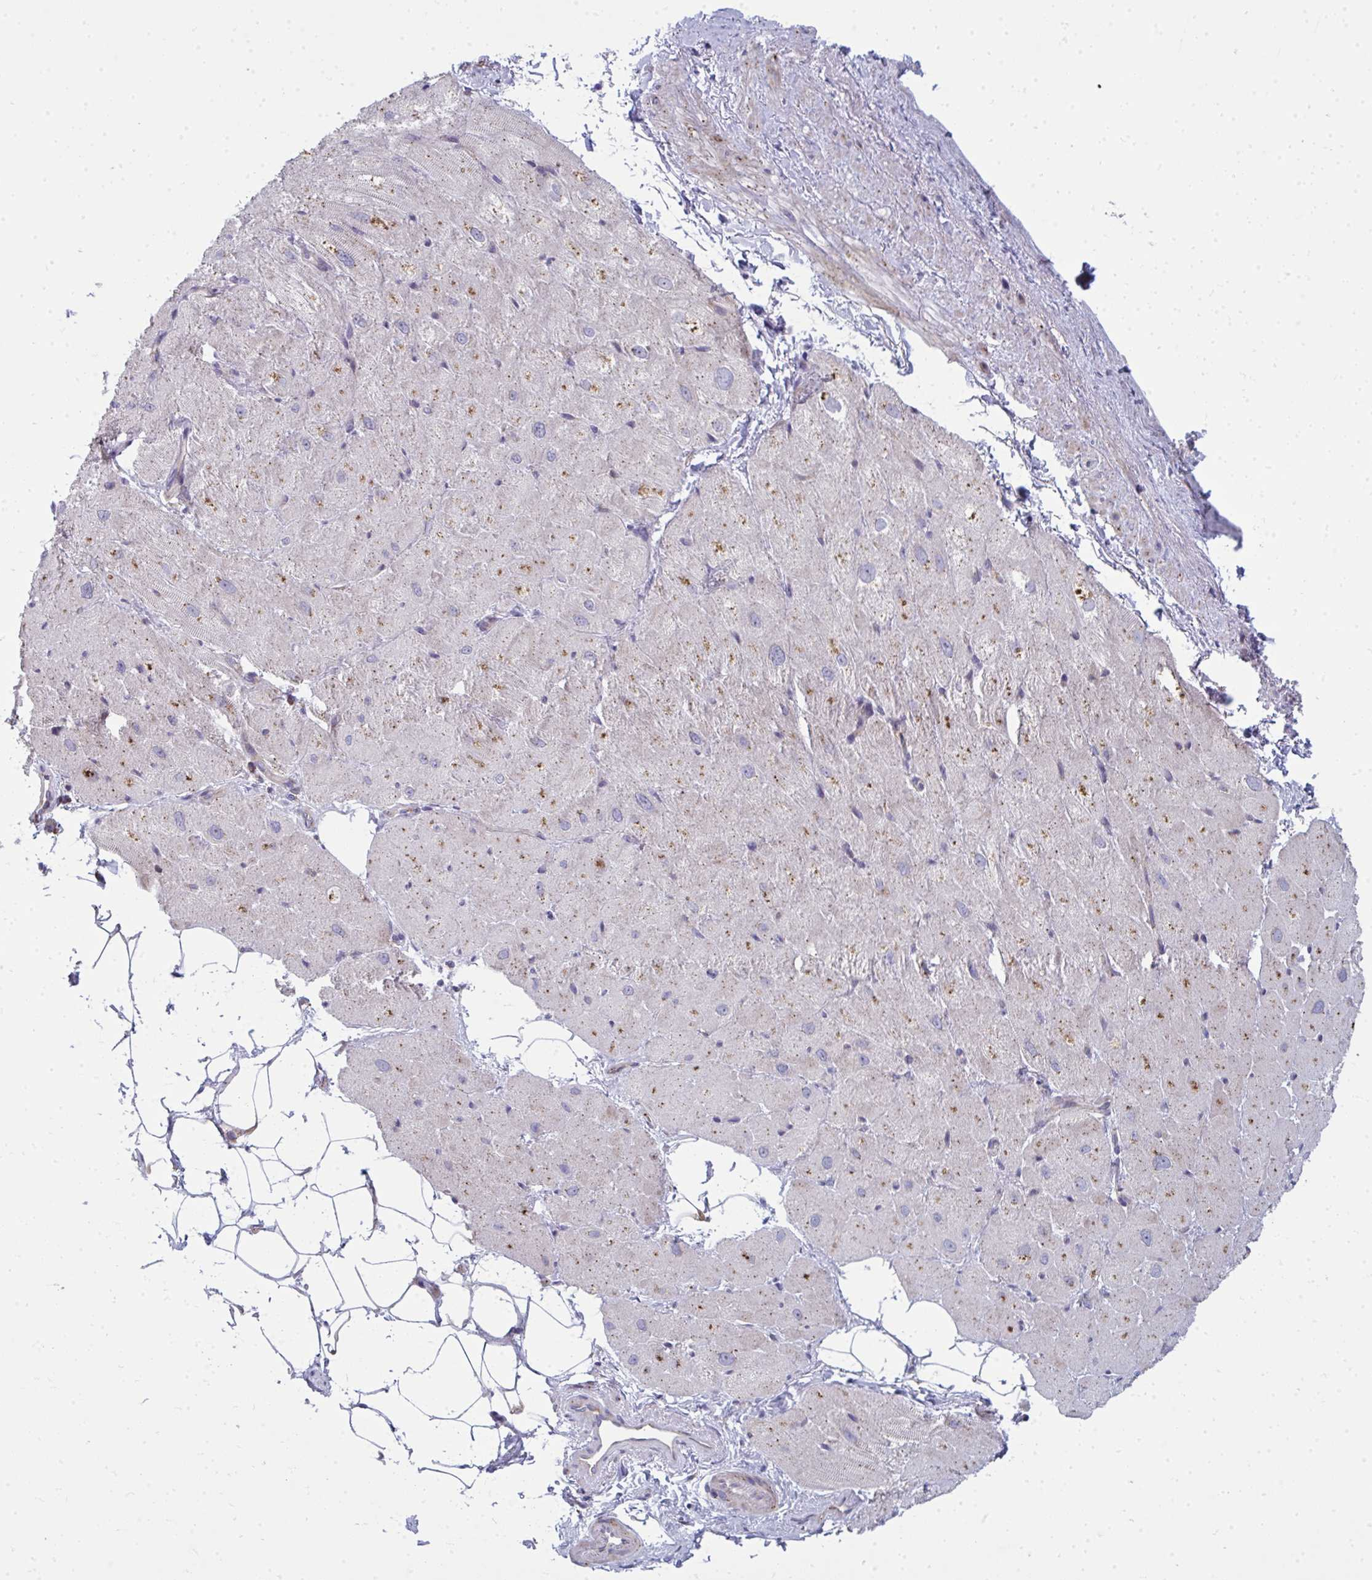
{"staining": {"intensity": "moderate", "quantity": "<25%", "location": "cytoplasmic/membranous"}, "tissue": "heart muscle", "cell_type": "Cardiomyocytes", "image_type": "normal", "snomed": [{"axis": "morphology", "description": "Normal tissue, NOS"}, {"axis": "topography", "description": "Heart"}], "caption": "DAB immunohistochemical staining of normal heart muscle demonstrates moderate cytoplasmic/membranous protein expression in about <25% of cardiomyocytes. (DAB (3,3'-diaminobenzidine) IHC, brown staining for protein, blue staining for nuclei).", "gene": "GFPT2", "patient": {"sex": "male", "age": 62}}